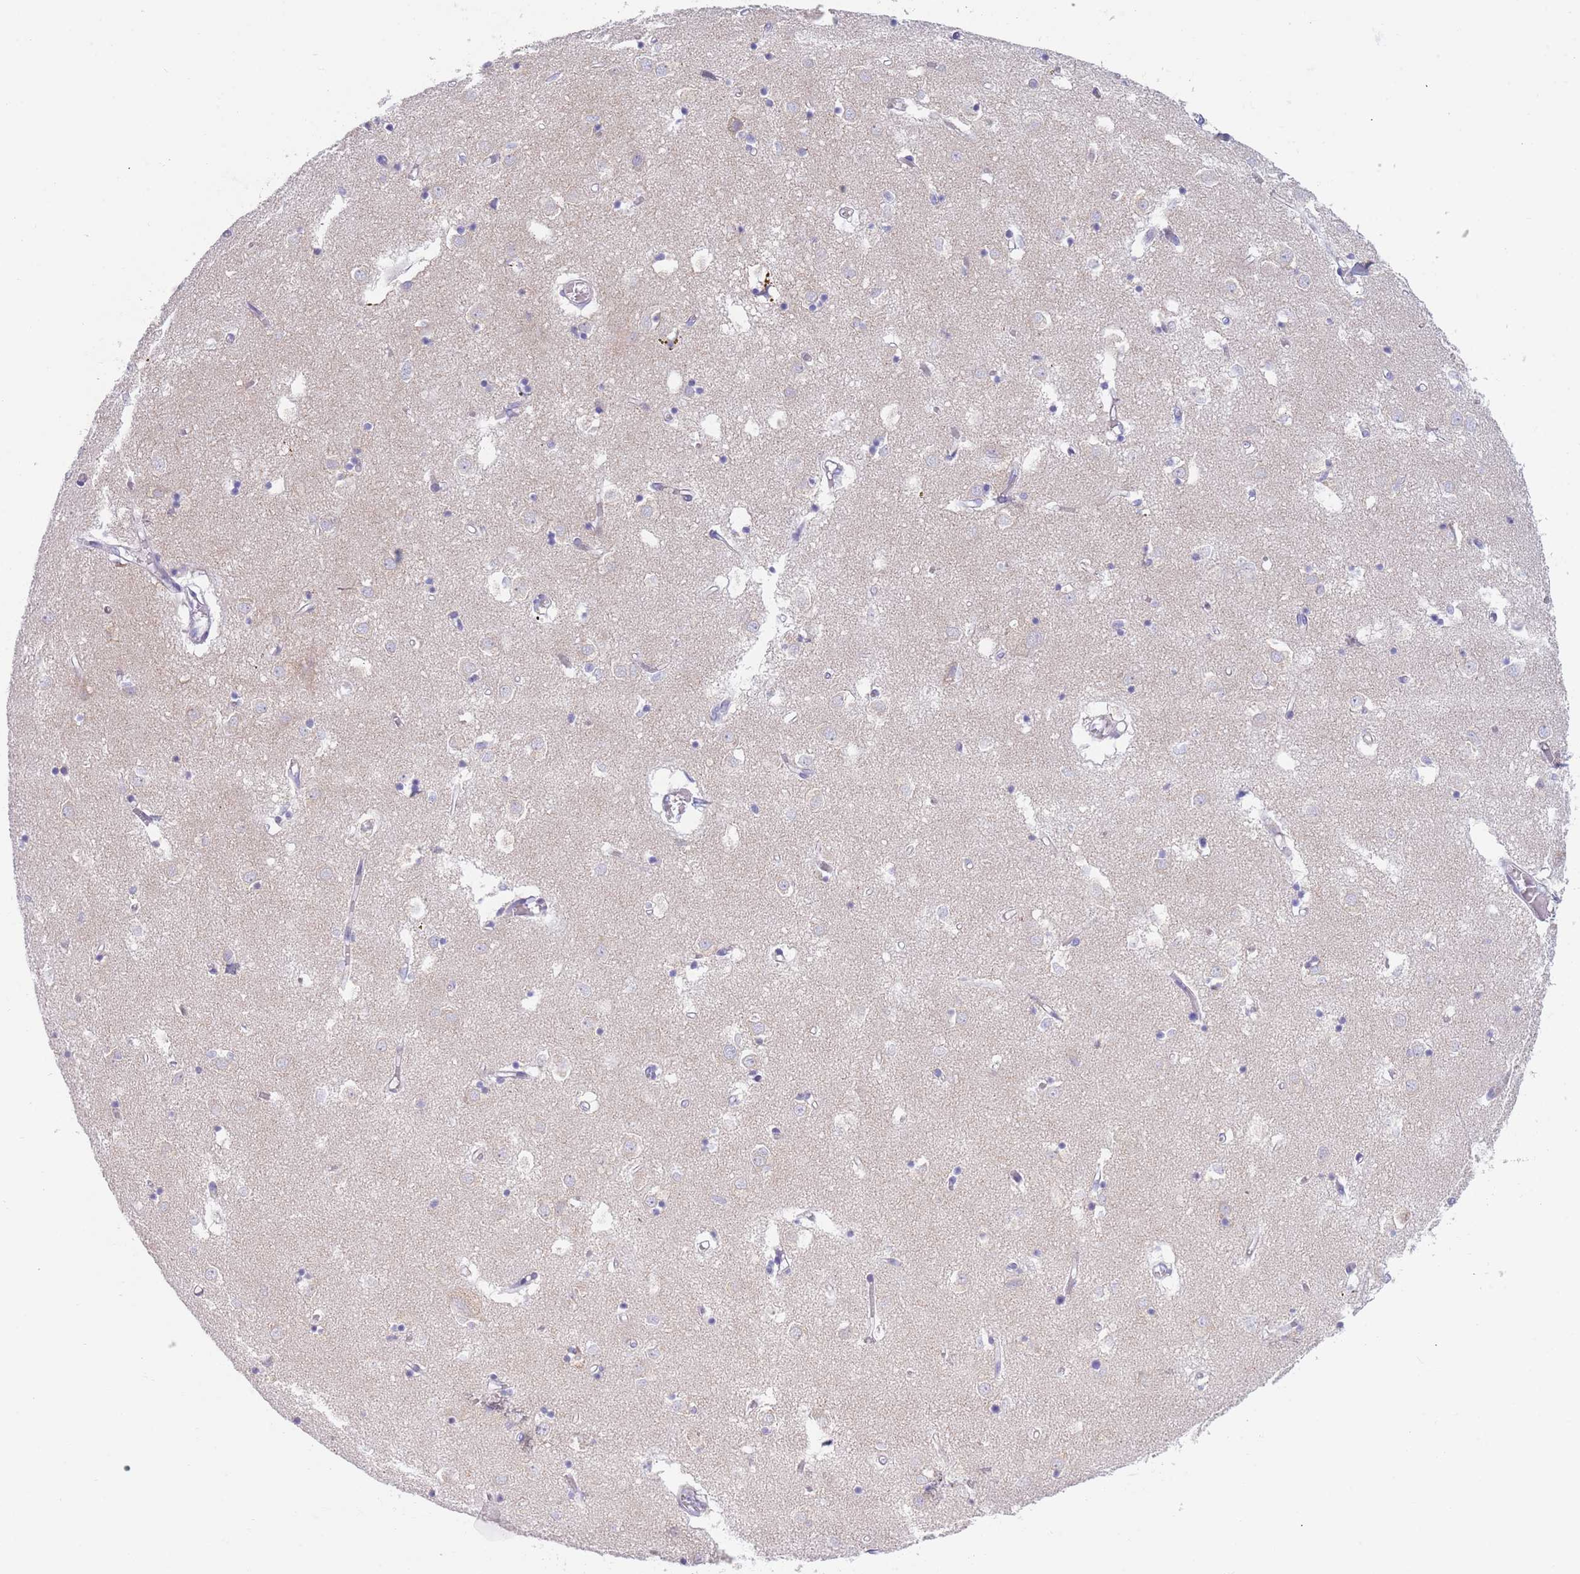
{"staining": {"intensity": "negative", "quantity": "none", "location": "none"}, "tissue": "caudate", "cell_type": "Glial cells", "image_type": "normal", "snomed": [{"axis": "morphology", "description": "Normal tissue, NOS"}, {"axis": "topography", "description": "Lateral ventricle wall"}], "caption": "Protein analysis of benign caudate displays no significant positivity in glial cells. (DAB IHC, high magnification).", "gene": "CCDC149", "patient": {"sex": "male", "age": 70}}